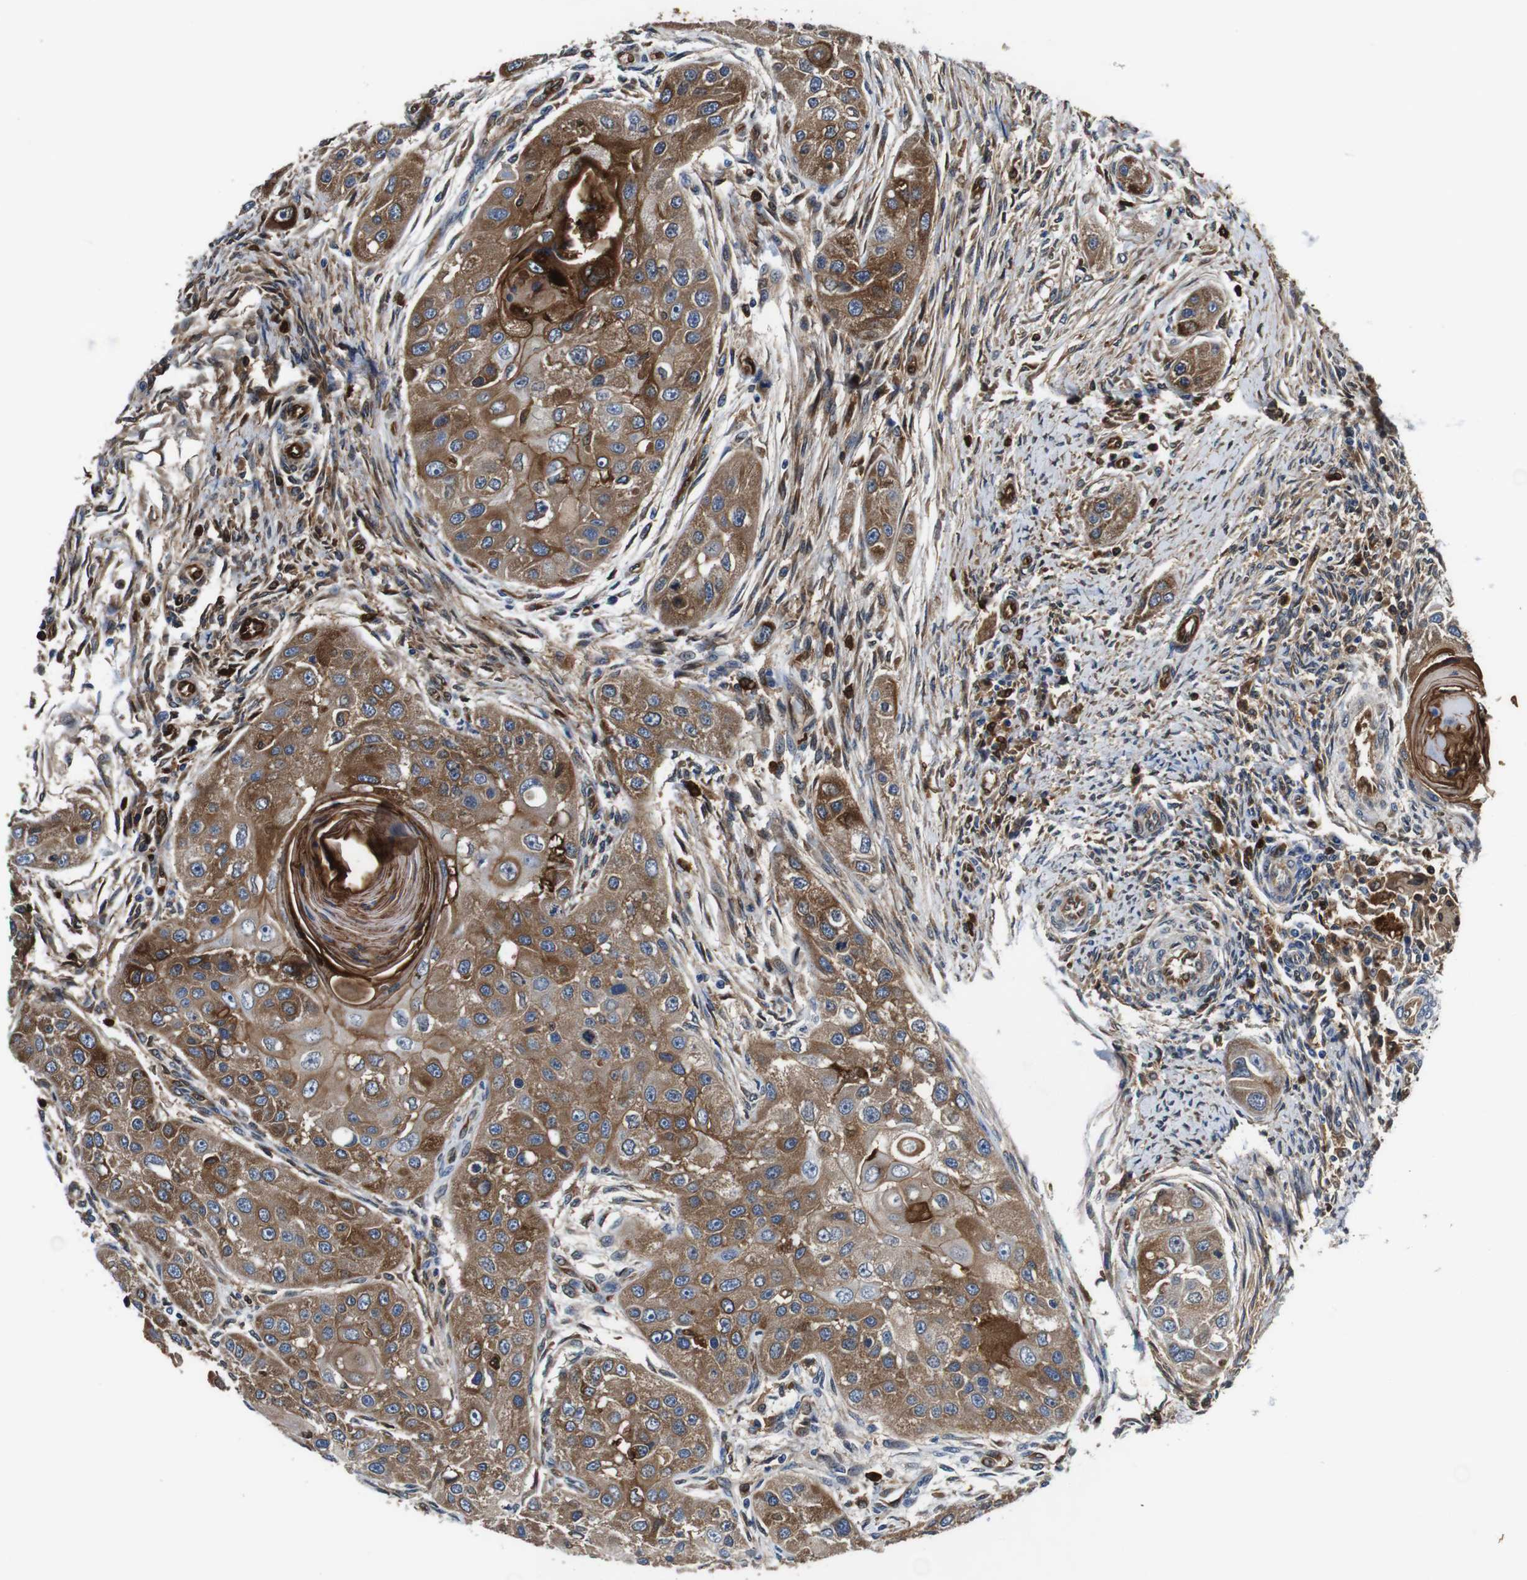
{"staining": {"intensity": "moderate", "quantity": ">75%", "location": "cytoplasmic/membranous"}, "tissue": "head and neck cancer", "cell_type": "Tumor cells", "image_type": "cancer", "snomed": [{"axis": "morphology", "description": "Normal tissue, NOS"}, {"axis": "morphology", "description": "Squamous cell carcinoma, NOS"}, {"axis": "topography", "description": "Skeletal muscle"}, {"axis": "topography", "description": "Head-Neck"}], "caption": "Head and neck cancer (squamous cell carcinoma) was stained to show a protein in brown. There is medium levels of moderate cytoplasmic/membranous staining in about >75% of tumor cells.", "gene": "ANXA1", "patient": {"sex": "male", "age": 51}}